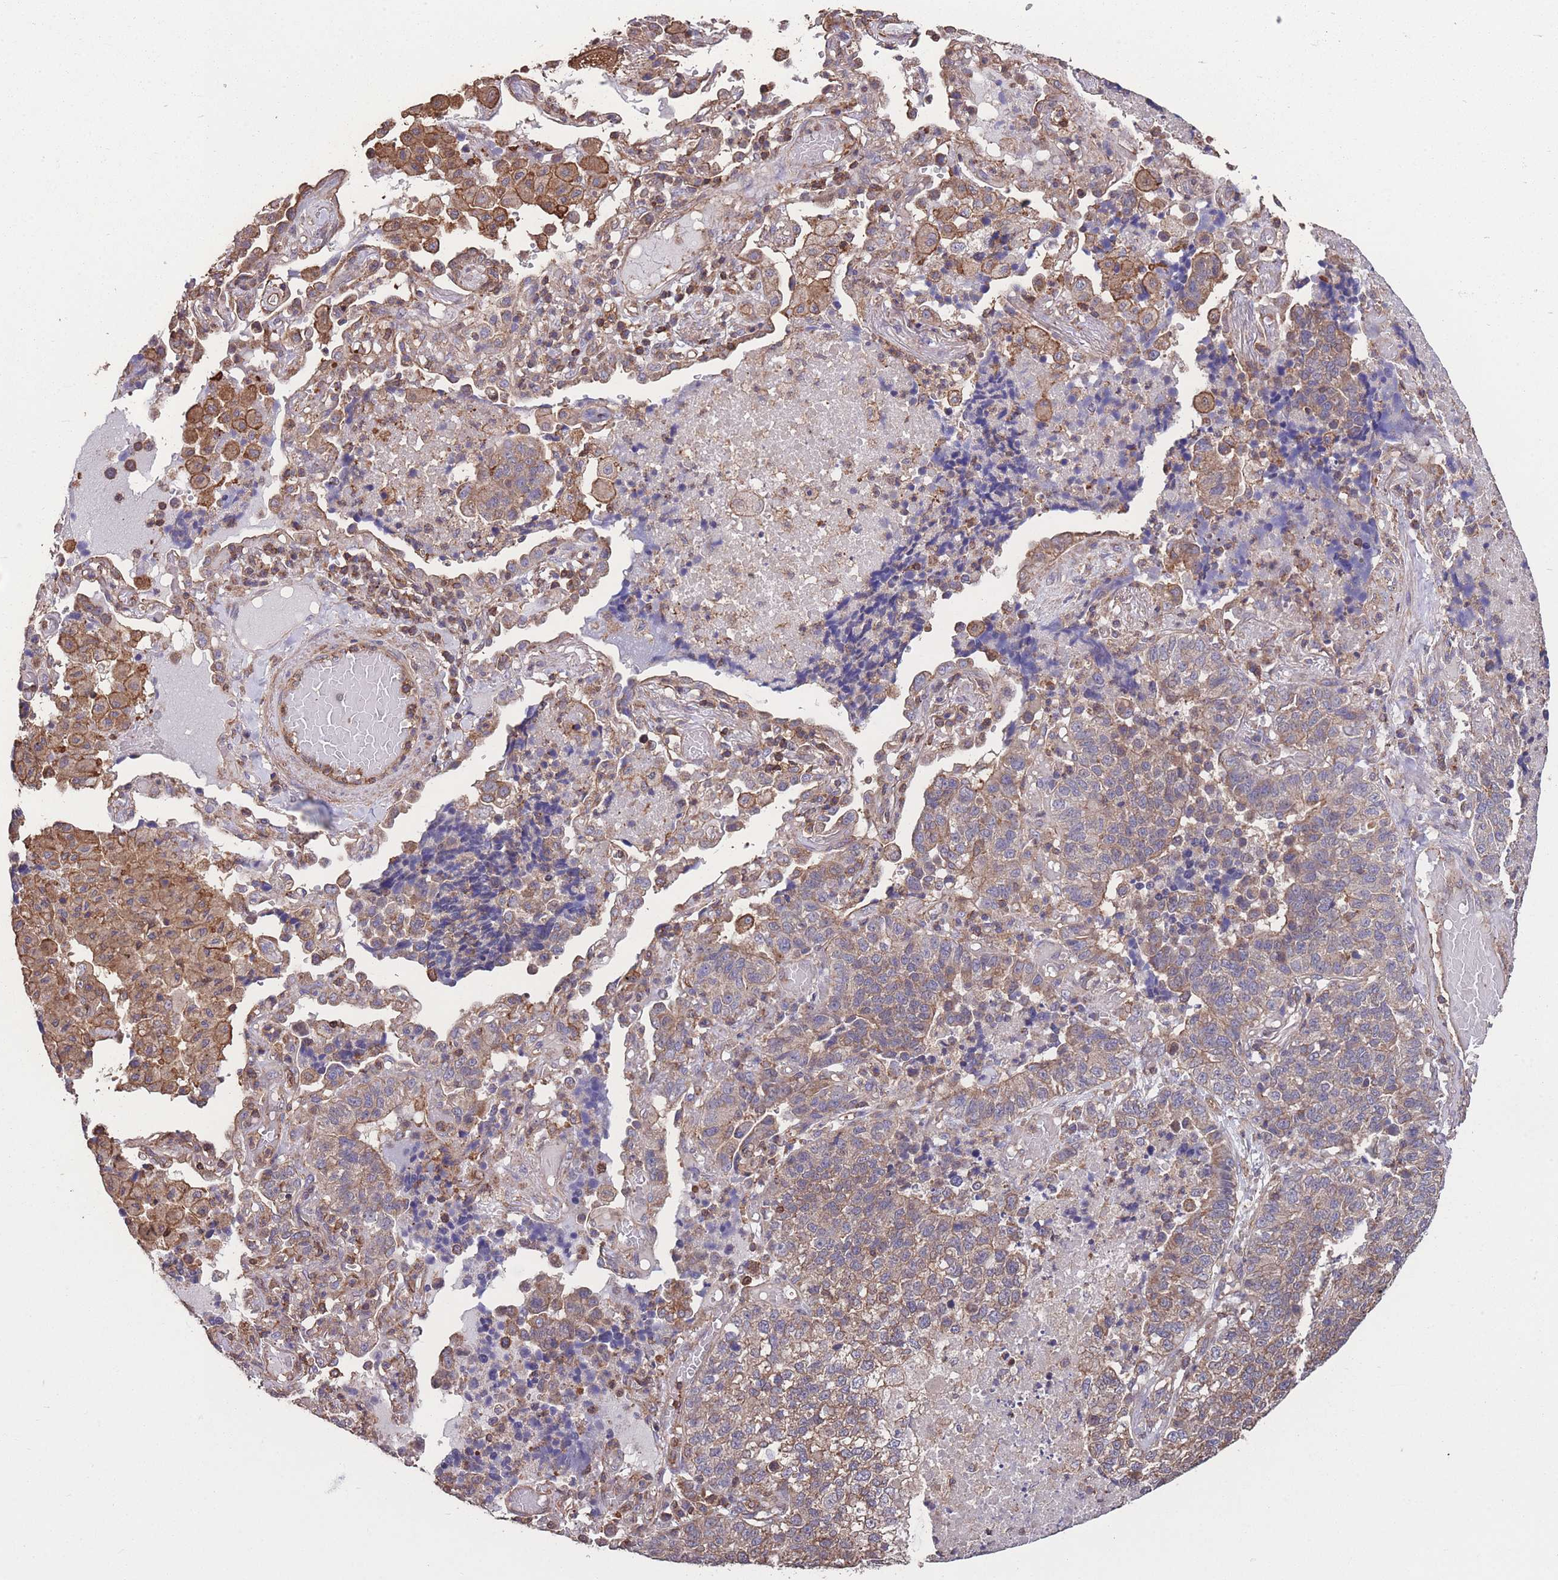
{"staining": {"intensity": "weak", "quantity": "25%-75%", "location": "cytoplasmic/membranous"}, "tissue": "lung cancer", "cell_type": "Tumor cells", "image_type": "cancer", "snomed": [{"axis": "morphology", "description": "Adenocarcinoma, NOS"}, {"axis": "topography", "description": "Lung"}], "caption": "Human lung cancer (adenocarcinoma) stained for a protein (brown) exhibits weak cytoplasmic/membranous positive expression in about 25%-75% of tumor cells.", "gene": "NUDT21", "patient": {"sex": "male", "age": 49}}